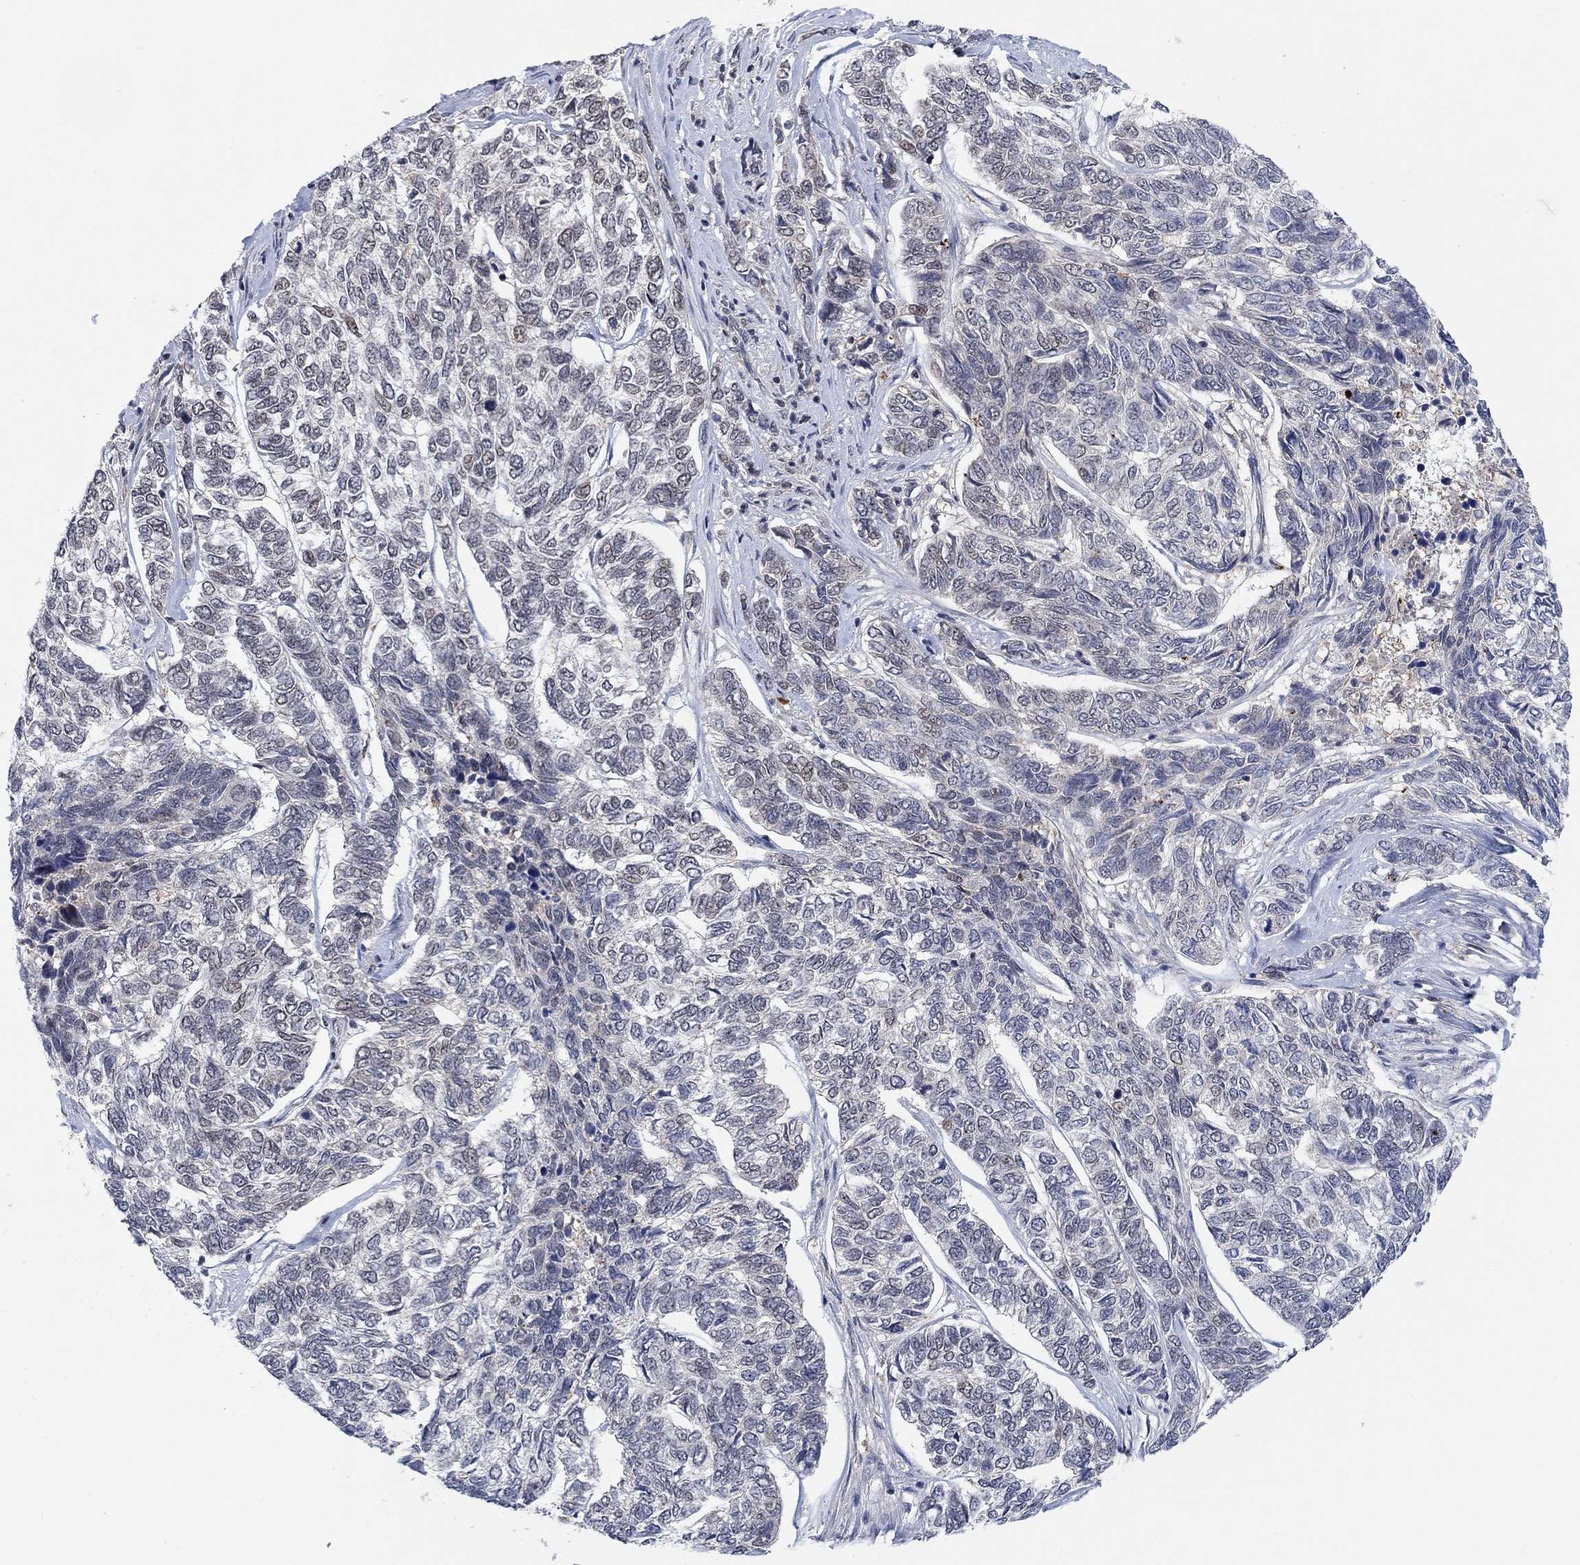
{"staining": {"intensity": "negative", "quantity": "none", "location": "none"}, "tissue": "skin cancer", "cell_type": "Tumor cells", "image_type": "cancer", "snomed": [{"axis": "morphology", "description": "Basal cell carcinoma"}, {"axis": "topography", "description": "Skin"}], "caption": "Protein analysis of skin cancer (basal cell carcinoma) displays no significant positivity in tumor cells.", "gene": "THAP8", "patient": {"sex": "female", "age": 65}}